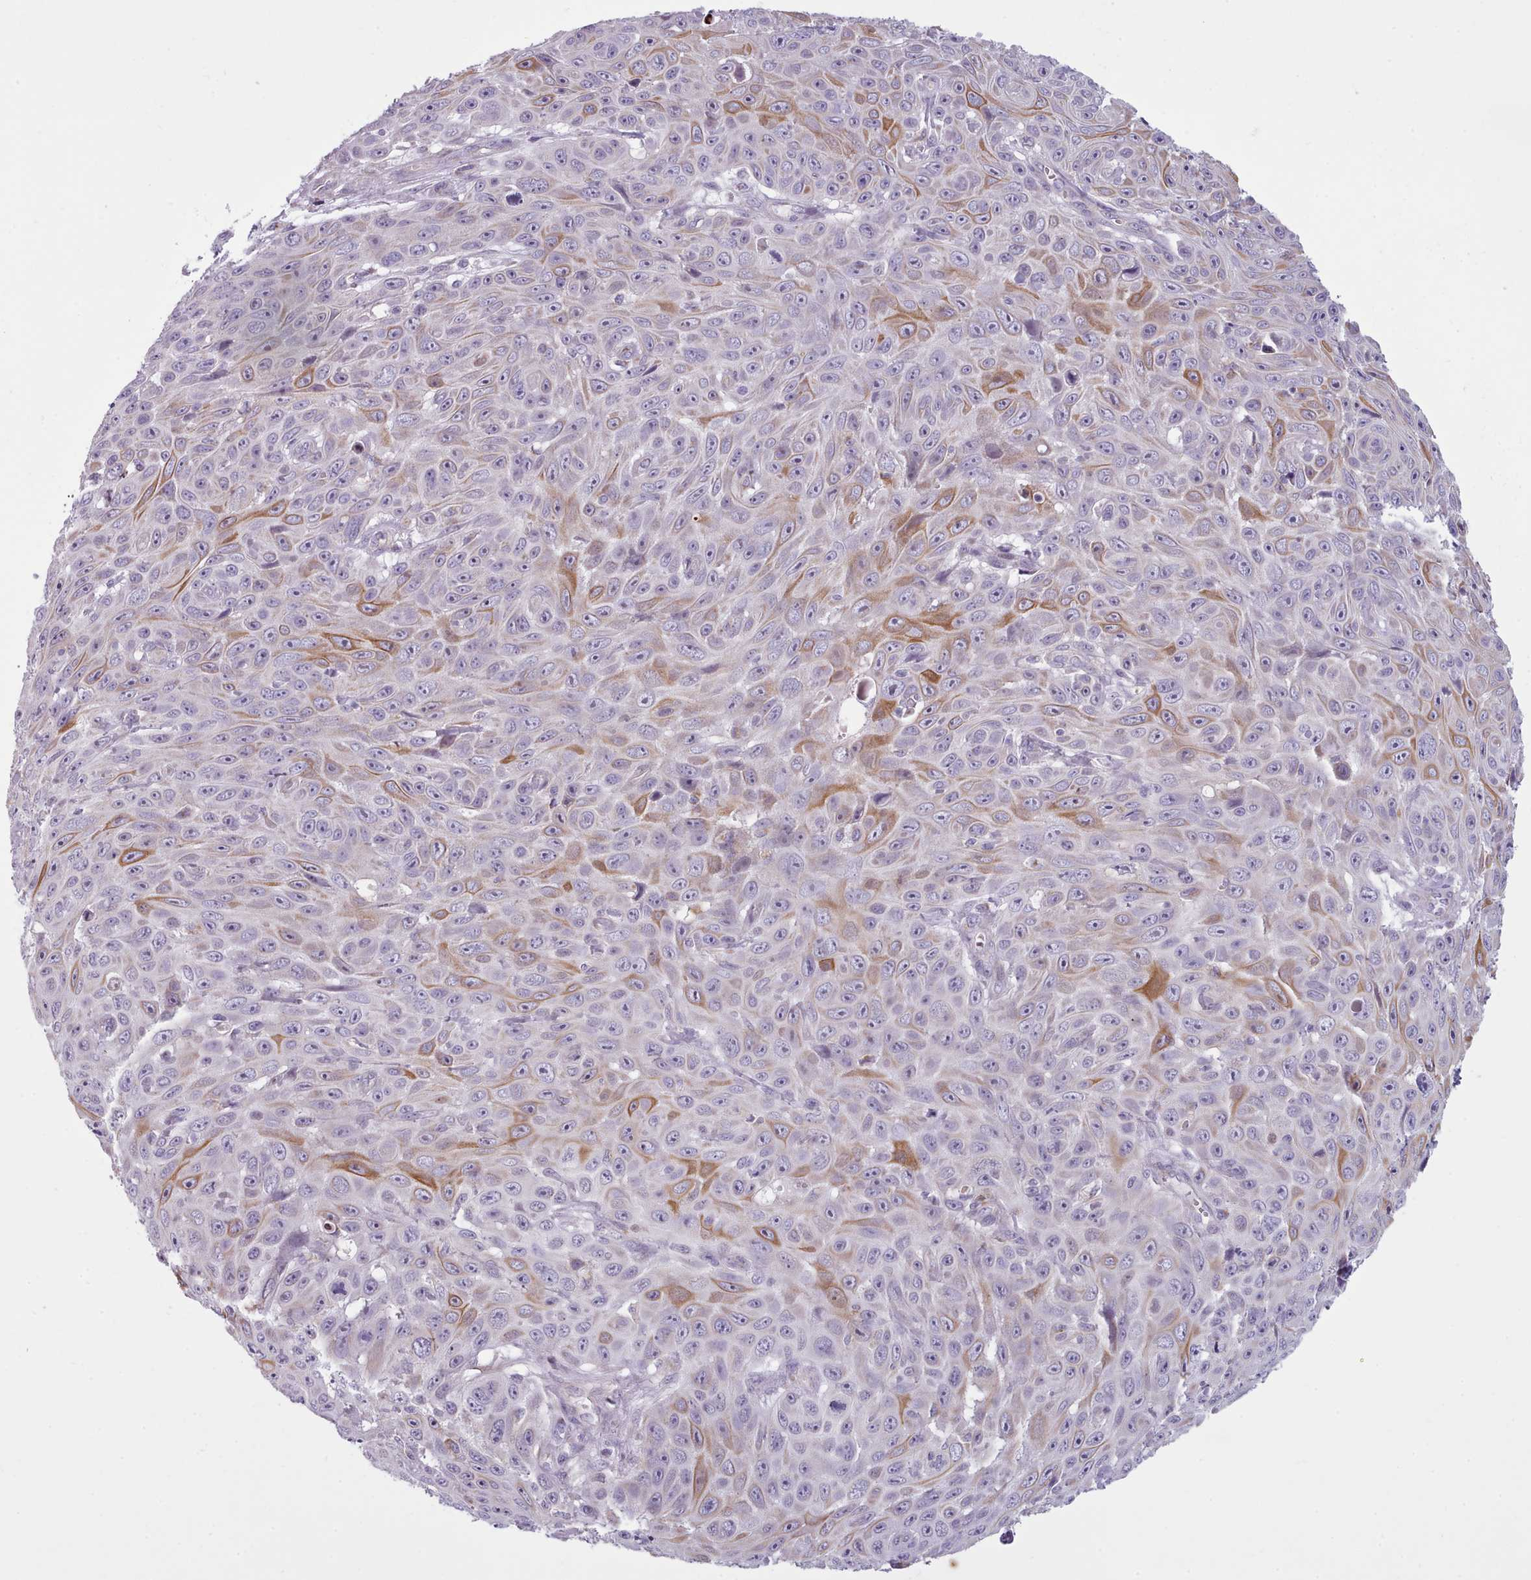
{"staining": {"intensity": "moderate", "quantity": "<25%", "location": "cytoplasmic/membranous"}, "tissue": "skin cancer", "cell_type": "Tumor cells", "image_type": "cancer", "snomed": [{"axis": "morphology", "description": "Squamous cell carcinoma, NOS"}, {"axis": "topography", "description": "Skin"}], "caption": "Immunohistochemical staining of human skin cancer demonstrates low levels of moderate cytoplasmic/membranous staining in about <25% of tumor cells. The staining was performed using DAB (3,3'-diaminobenzidine), with brown indicating positive protein expression. Nuclei are stained blue with hematoxylin.", "gene": "SLC52A3", "patient": {"sex": "male", "age": 82}}